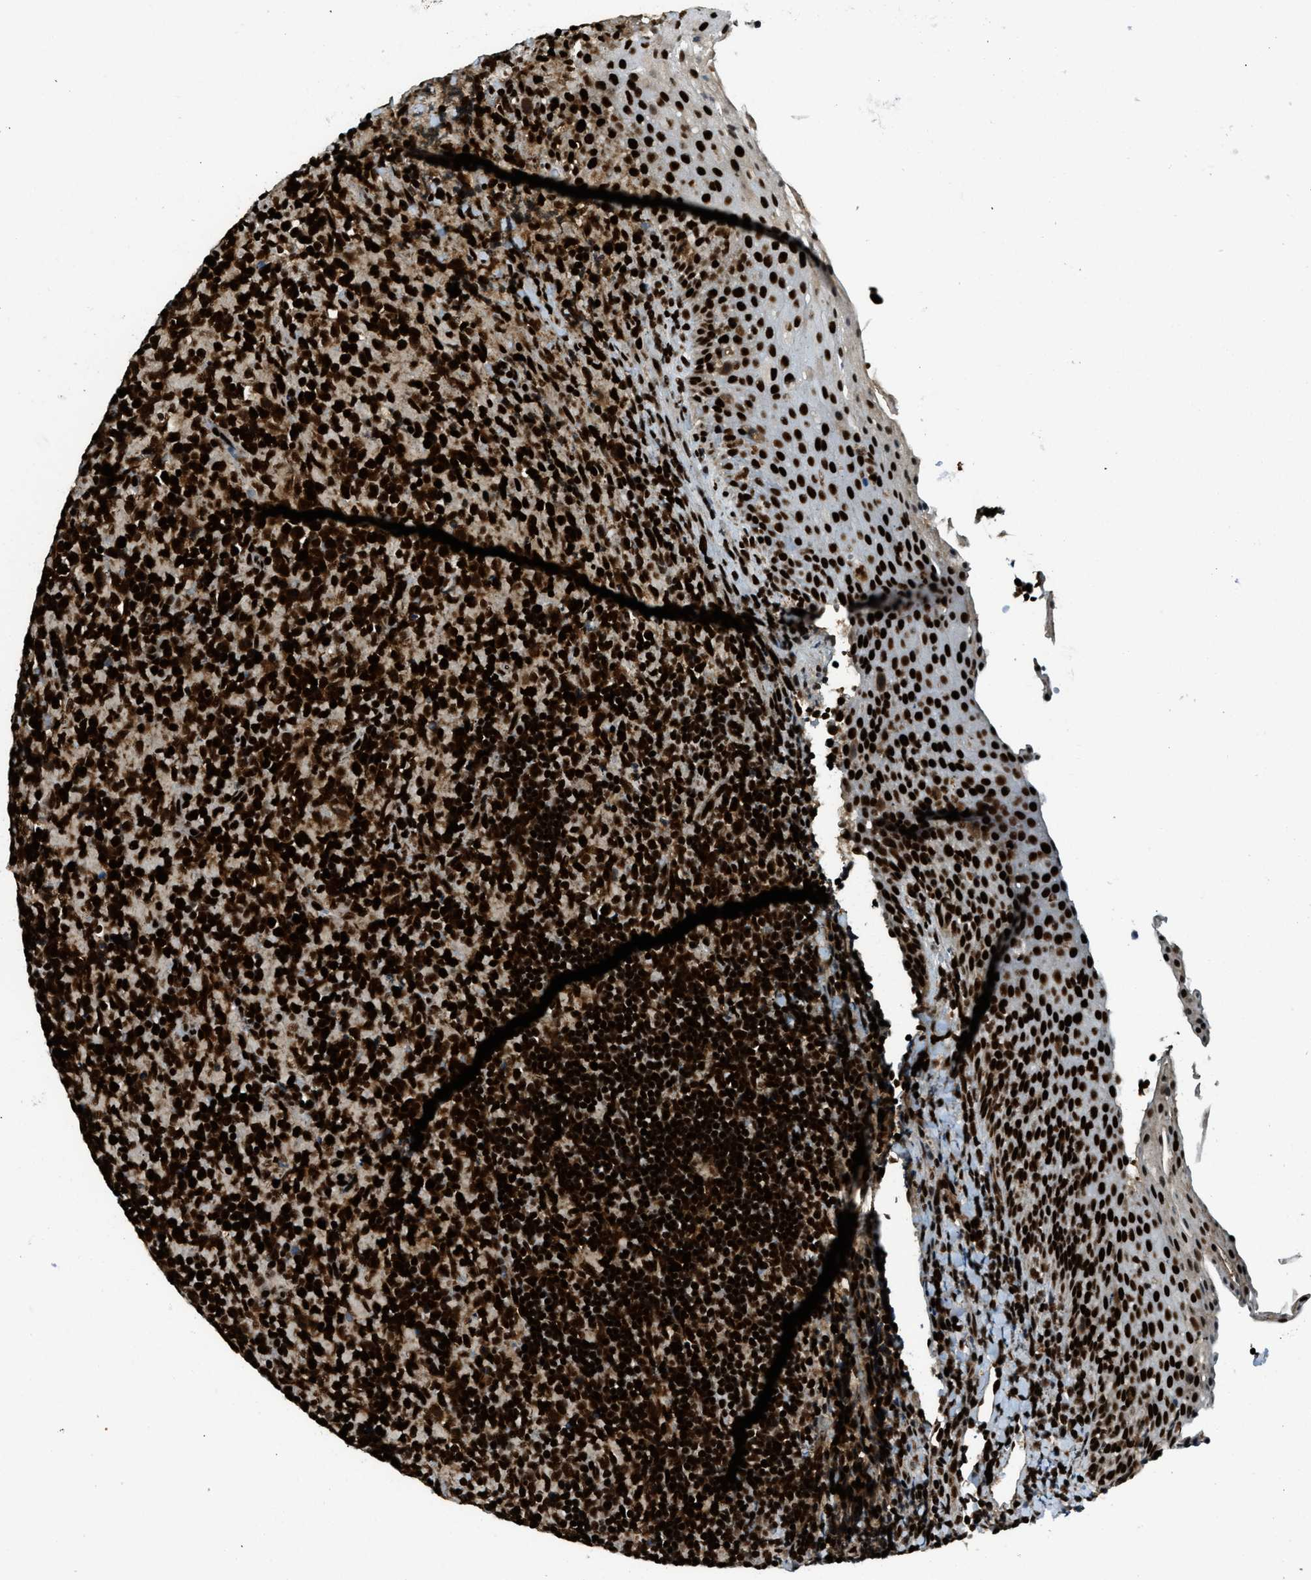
{"staining": {"intensity": "strong", "quantity": ">75%", "location": "nuclear"}, "tissue": "lymphoma", "cell_type": "Tumor cells", "image_type": "cancer", "snomed": [{"axis": "morphology", "description": "Malignant lymphoma, non-Hodgkin's type, High grade"}, {"axis": "topography", "description": "Tonsil"}], "caption": "Immunohistochemical staining of human lymphoma displays high levels of strong nuclear protein staining in about >75% of tumor cells.", "gene": "GABPB1", "patient": {"sex": "female", "age": 36}}